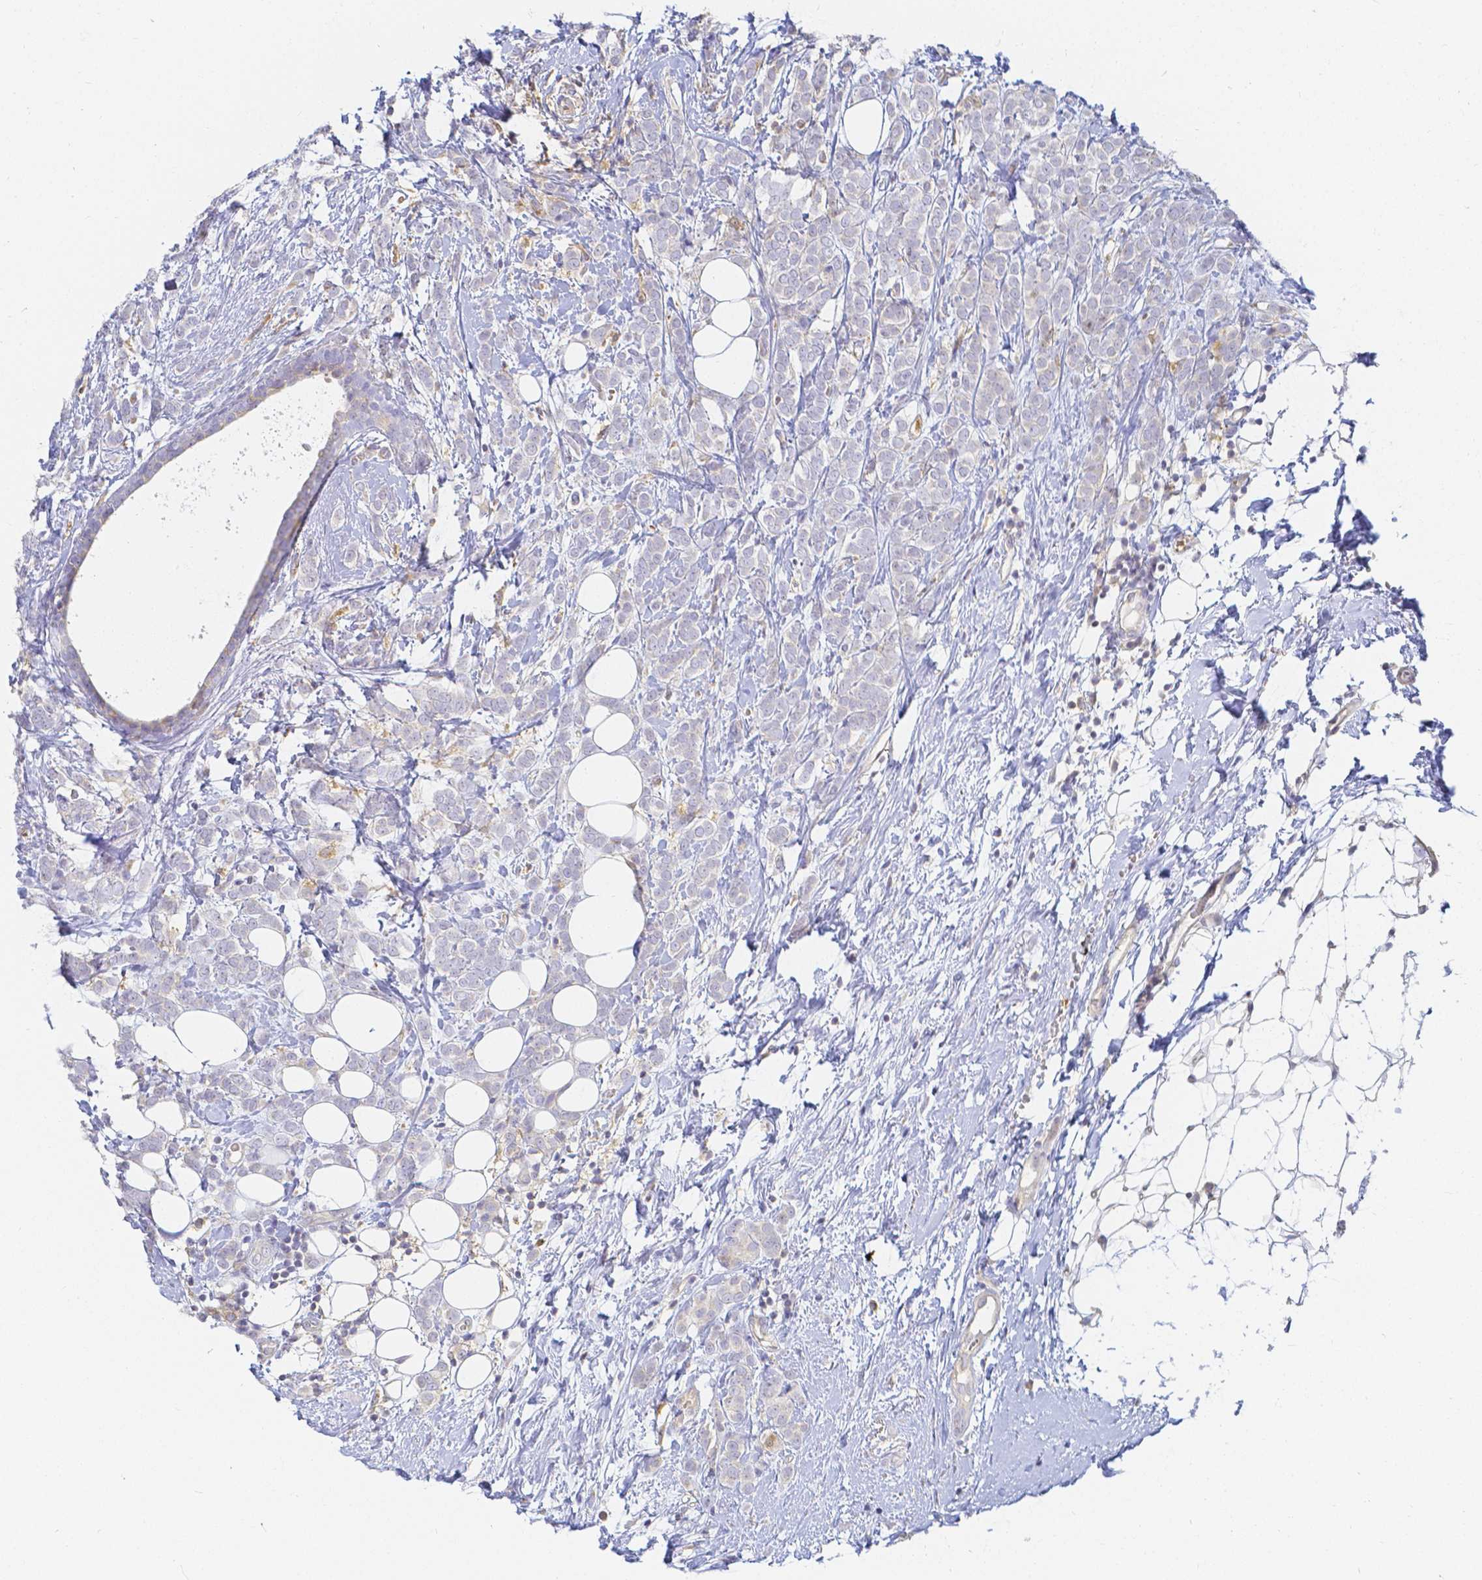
{"staining": {"intensity": "negative", "quantity": "none", "location": "none"}, "tissue": "breast cancer", "cell_type": "Tumor cells", "image_type": "cancer", "snomed": [{"axis": "morphology", "description": "Lobular carcinoma"}, {"axis": "topography", "description": "Breast"}], "caption": "This image is of breast cancer (lobular carcinoma) stained with IHC to label a protein in brown with the nuclei are counter-stained blue. There is no expression in tumor cells.", "gene": "KCNH1", "patient": {"sex": "female", "age": 49}}